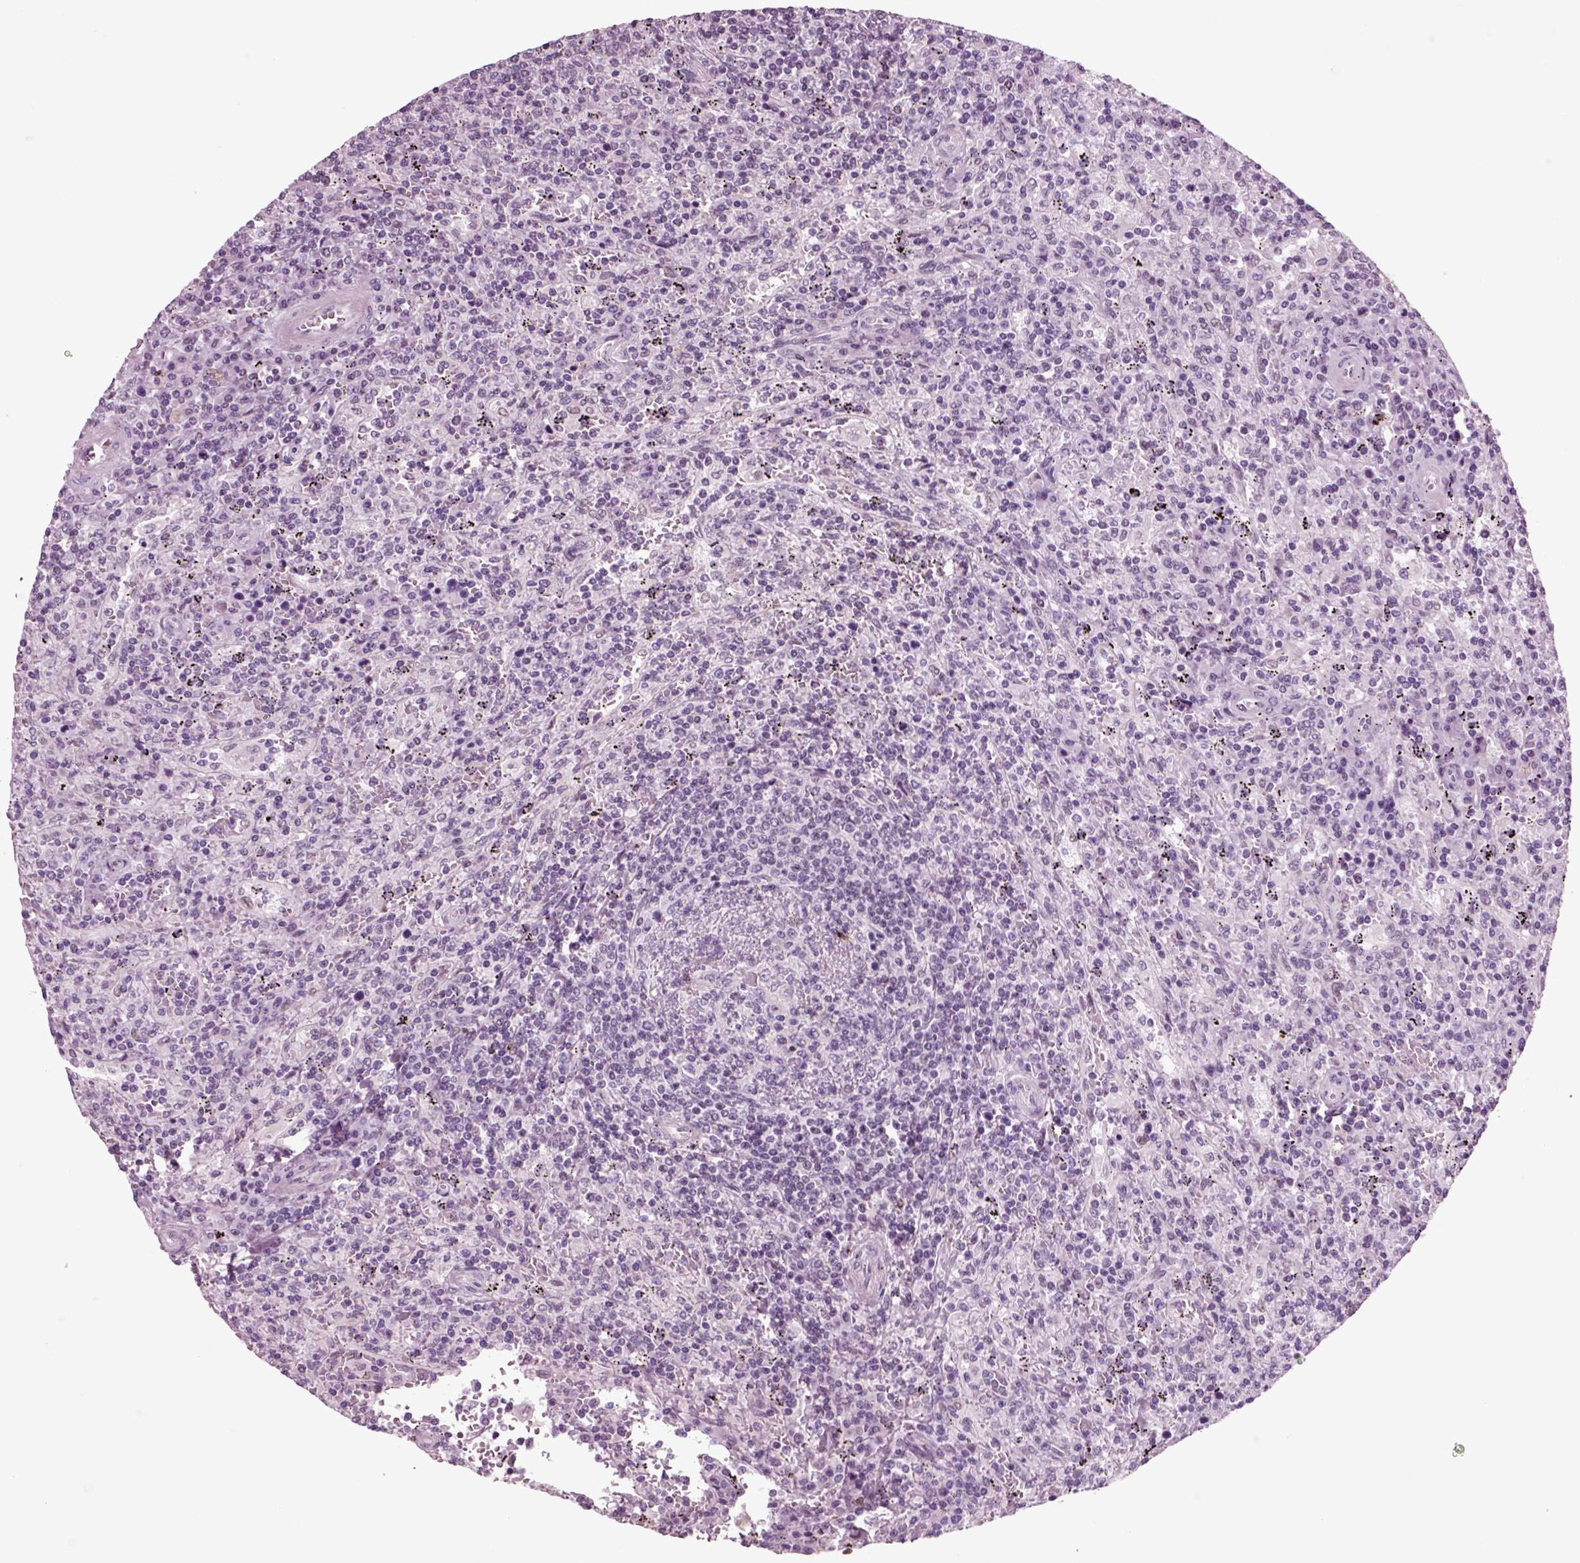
{"staining": {"intensity": "negative", "quantity": "none", "location": "none"}, "tissue": "lymphoma", "cell_type": "Tumor cells", "image_type": "cancer", "snomed": [{"axis": "morphology", "description": "Malignant lymphoma, non-Hodgkin's type, Low grade"}, {"axis": "topography", "description": "Spleen"}], "caption": "High power microscopy histopathology image of an immunohistochemistry photomicrograph of lymphoma, revealing no significant expression in tumor cells.", "gene": "CHGB", "patient": {"sex": "male", "age": 62}}